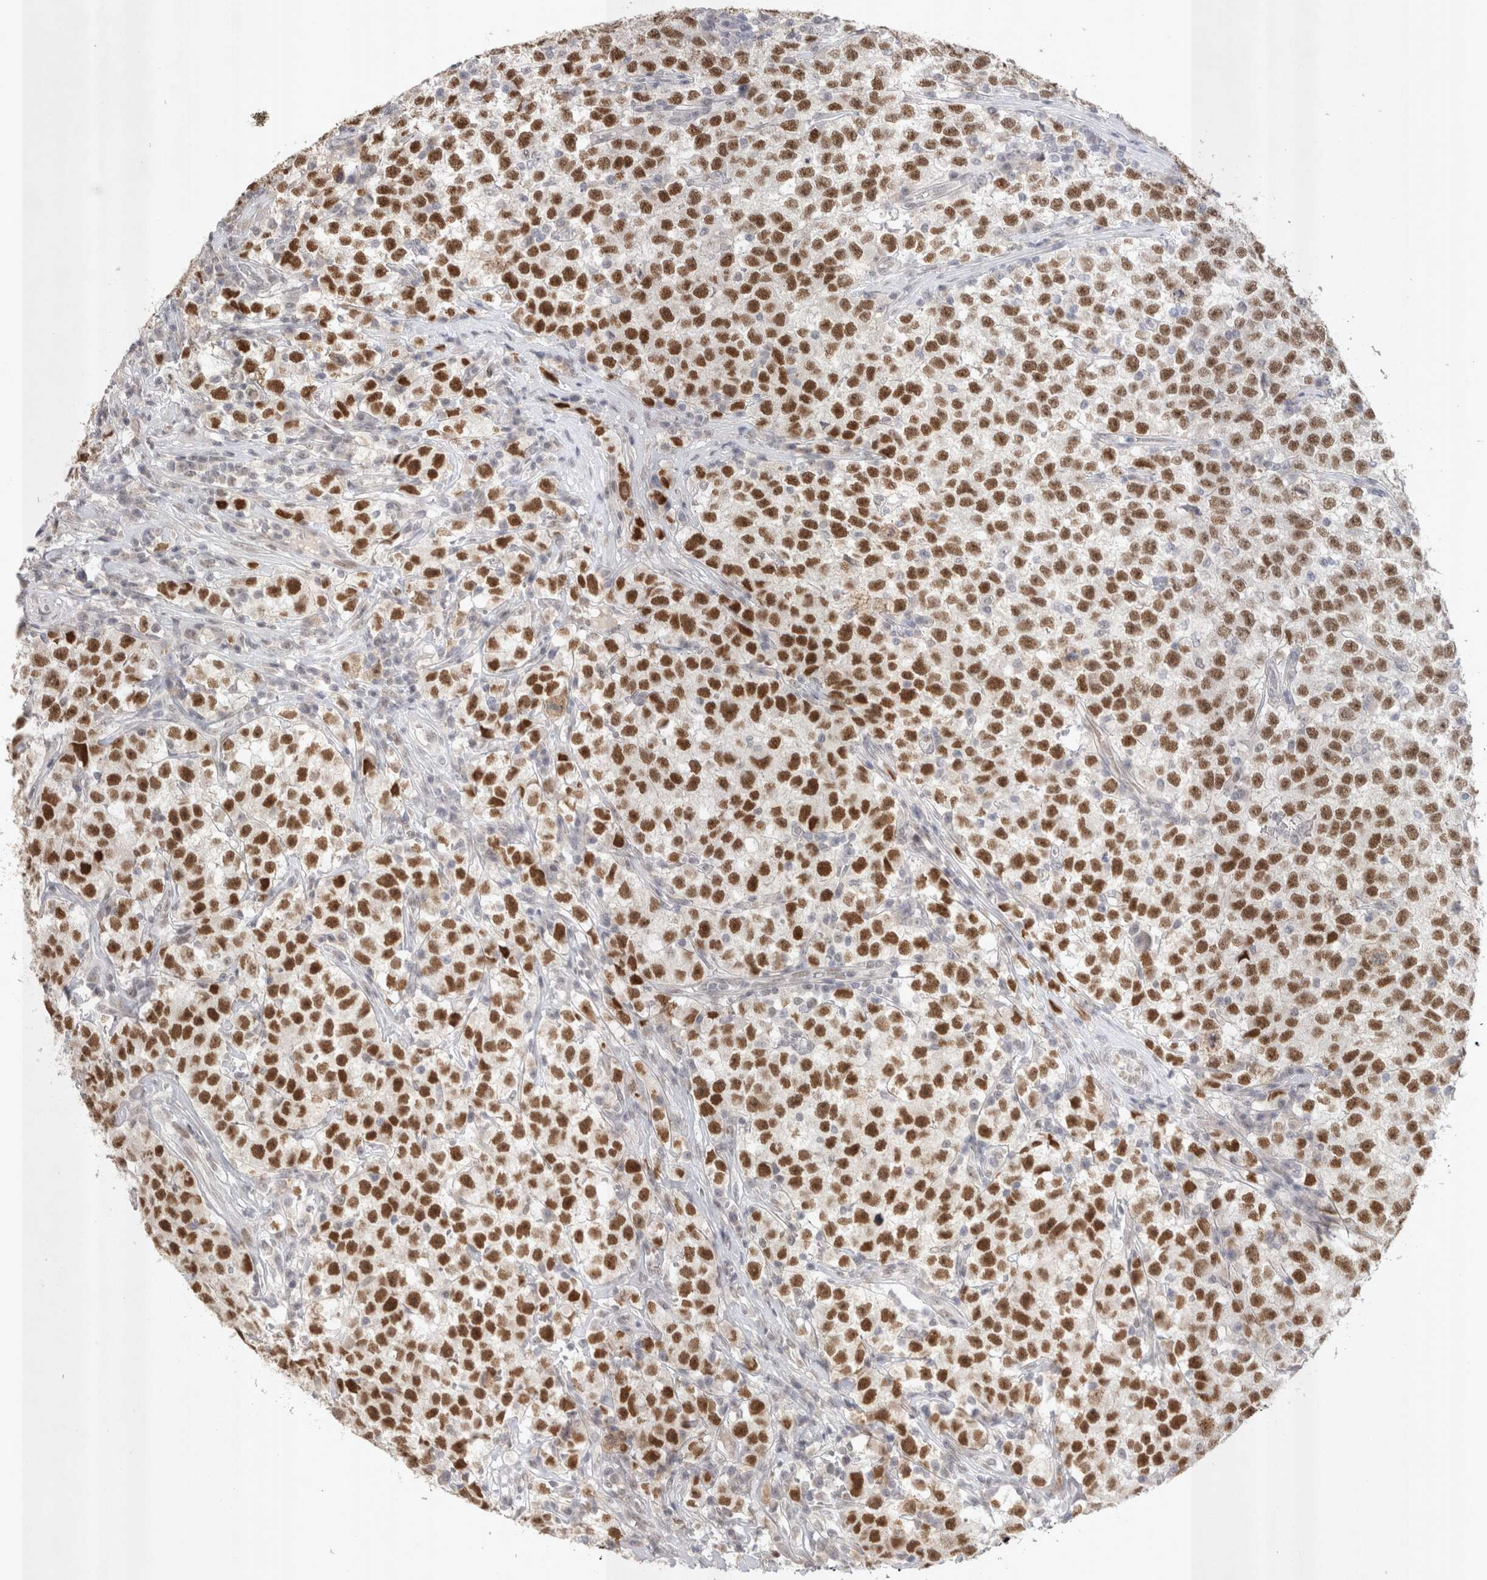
{"staining": {"intensity": "strong", "quantity": ">75%", "location": "nuclear"}, "tissue": "testis cancer", "cell_type": "Tumor cells", "image_type": "cancer", "snomed": [{"axis": "morphology", "description": "Seminoma, NOS"}, {"axis": "topography", "description": "Testis"}], "caption": "Immunohistochemical staining of testis cancer (seminoma) demonstrates high levels of strong nuclear staining in about >75% of tumor cells.", "gene": "RECQL4", "patient": {"sex": "male", "age": 22}}